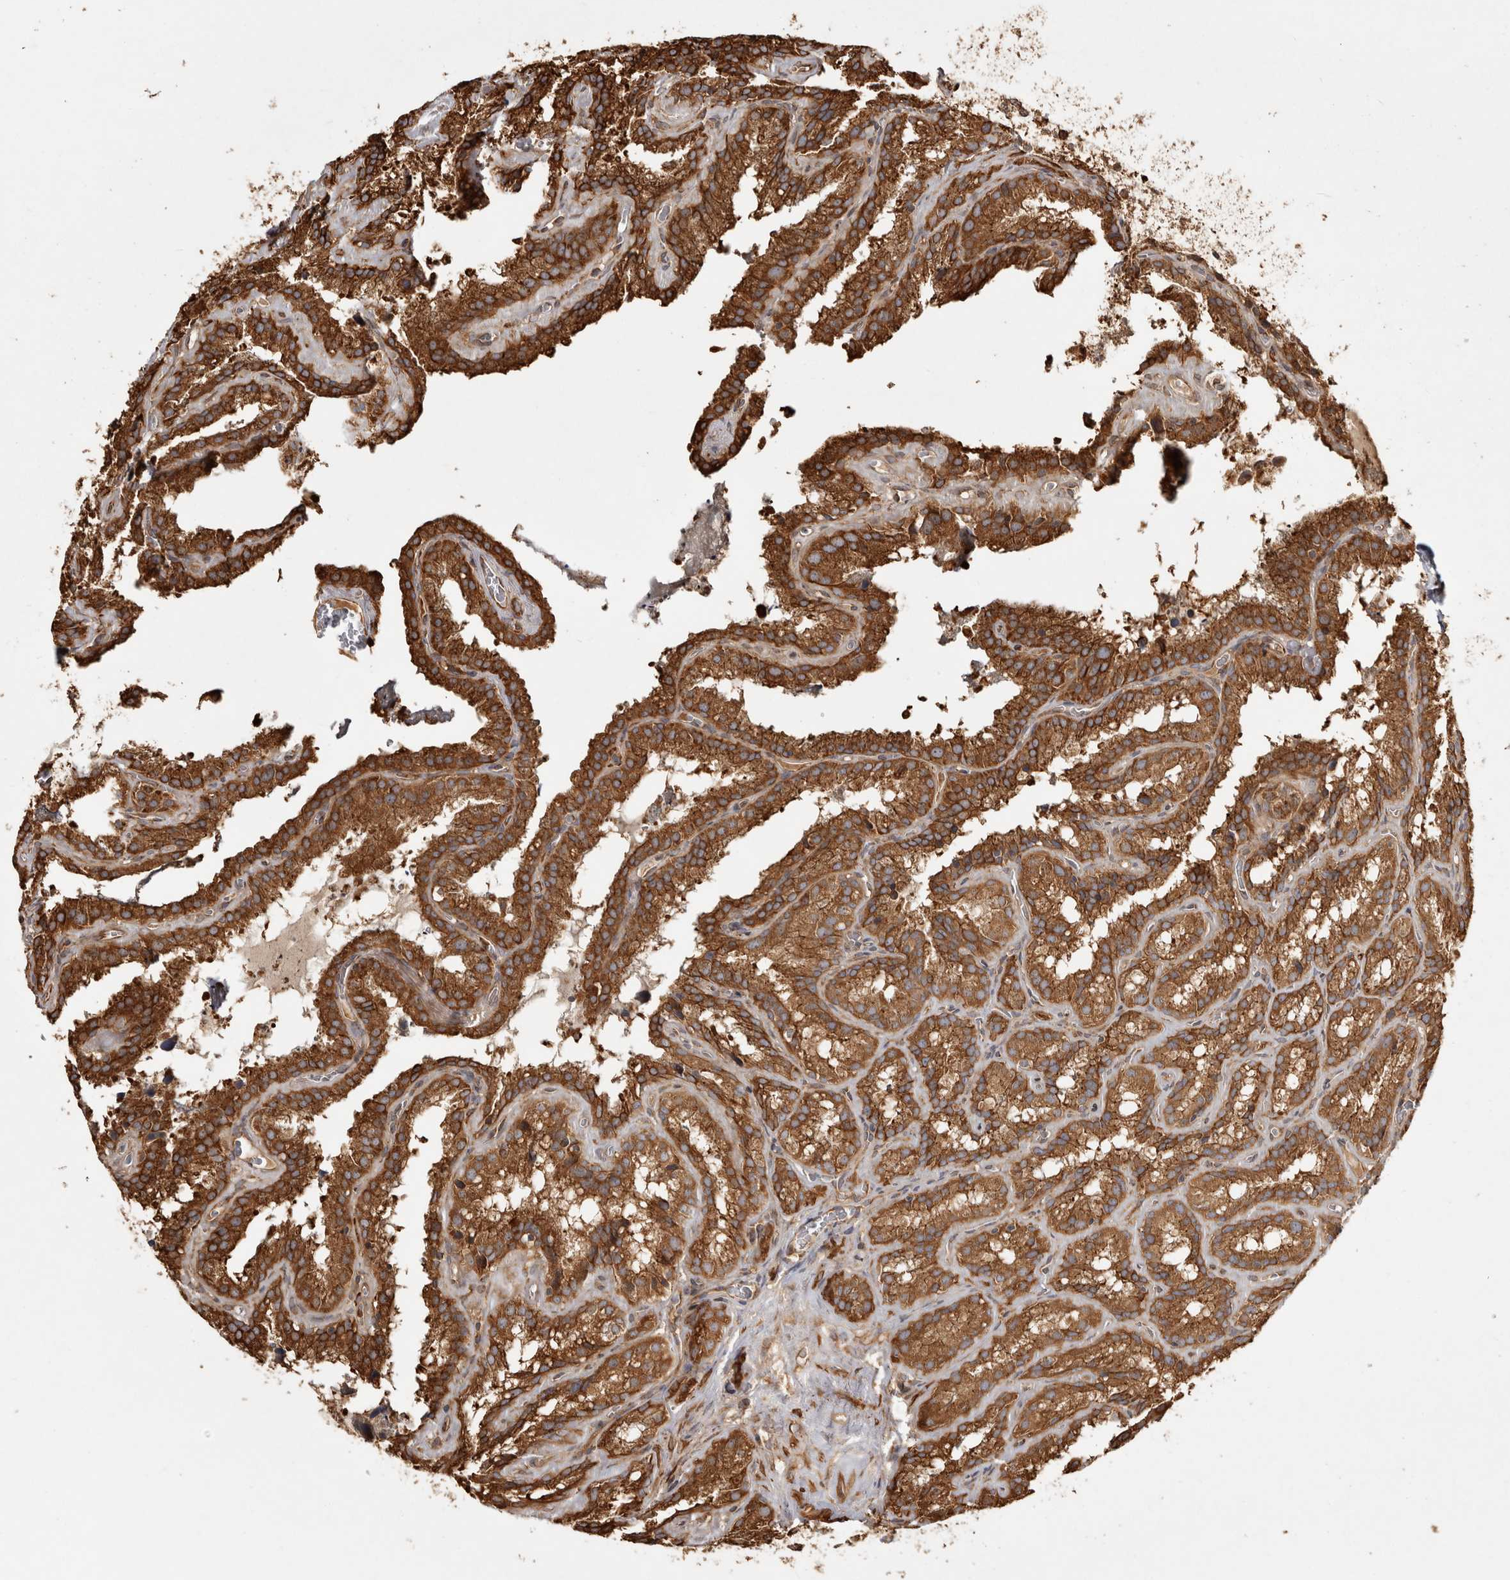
{"staining": {"intensity": "strong", "quantity": ">75%", "location": "cytoplasmic/membranous"}, "tissue": "seminal vesicle", "cell_type": "Glandular cells", "image_type": "normal", "snomed": [{"axis": "morphology", "description": "Normal tissue, NOS"}, {"axis": "topography", "description": "Prostate"}, {"axis": "topography", "description": "Seminal veicle"}], "caption": "Seminal vesicle stained with a brown dye exhibits strong cytoplasmic/membranous positive staining in about >75% of glandular cells.", "gene": "CAMSAP2", "patient": {"sex": "male", "age": 59}}